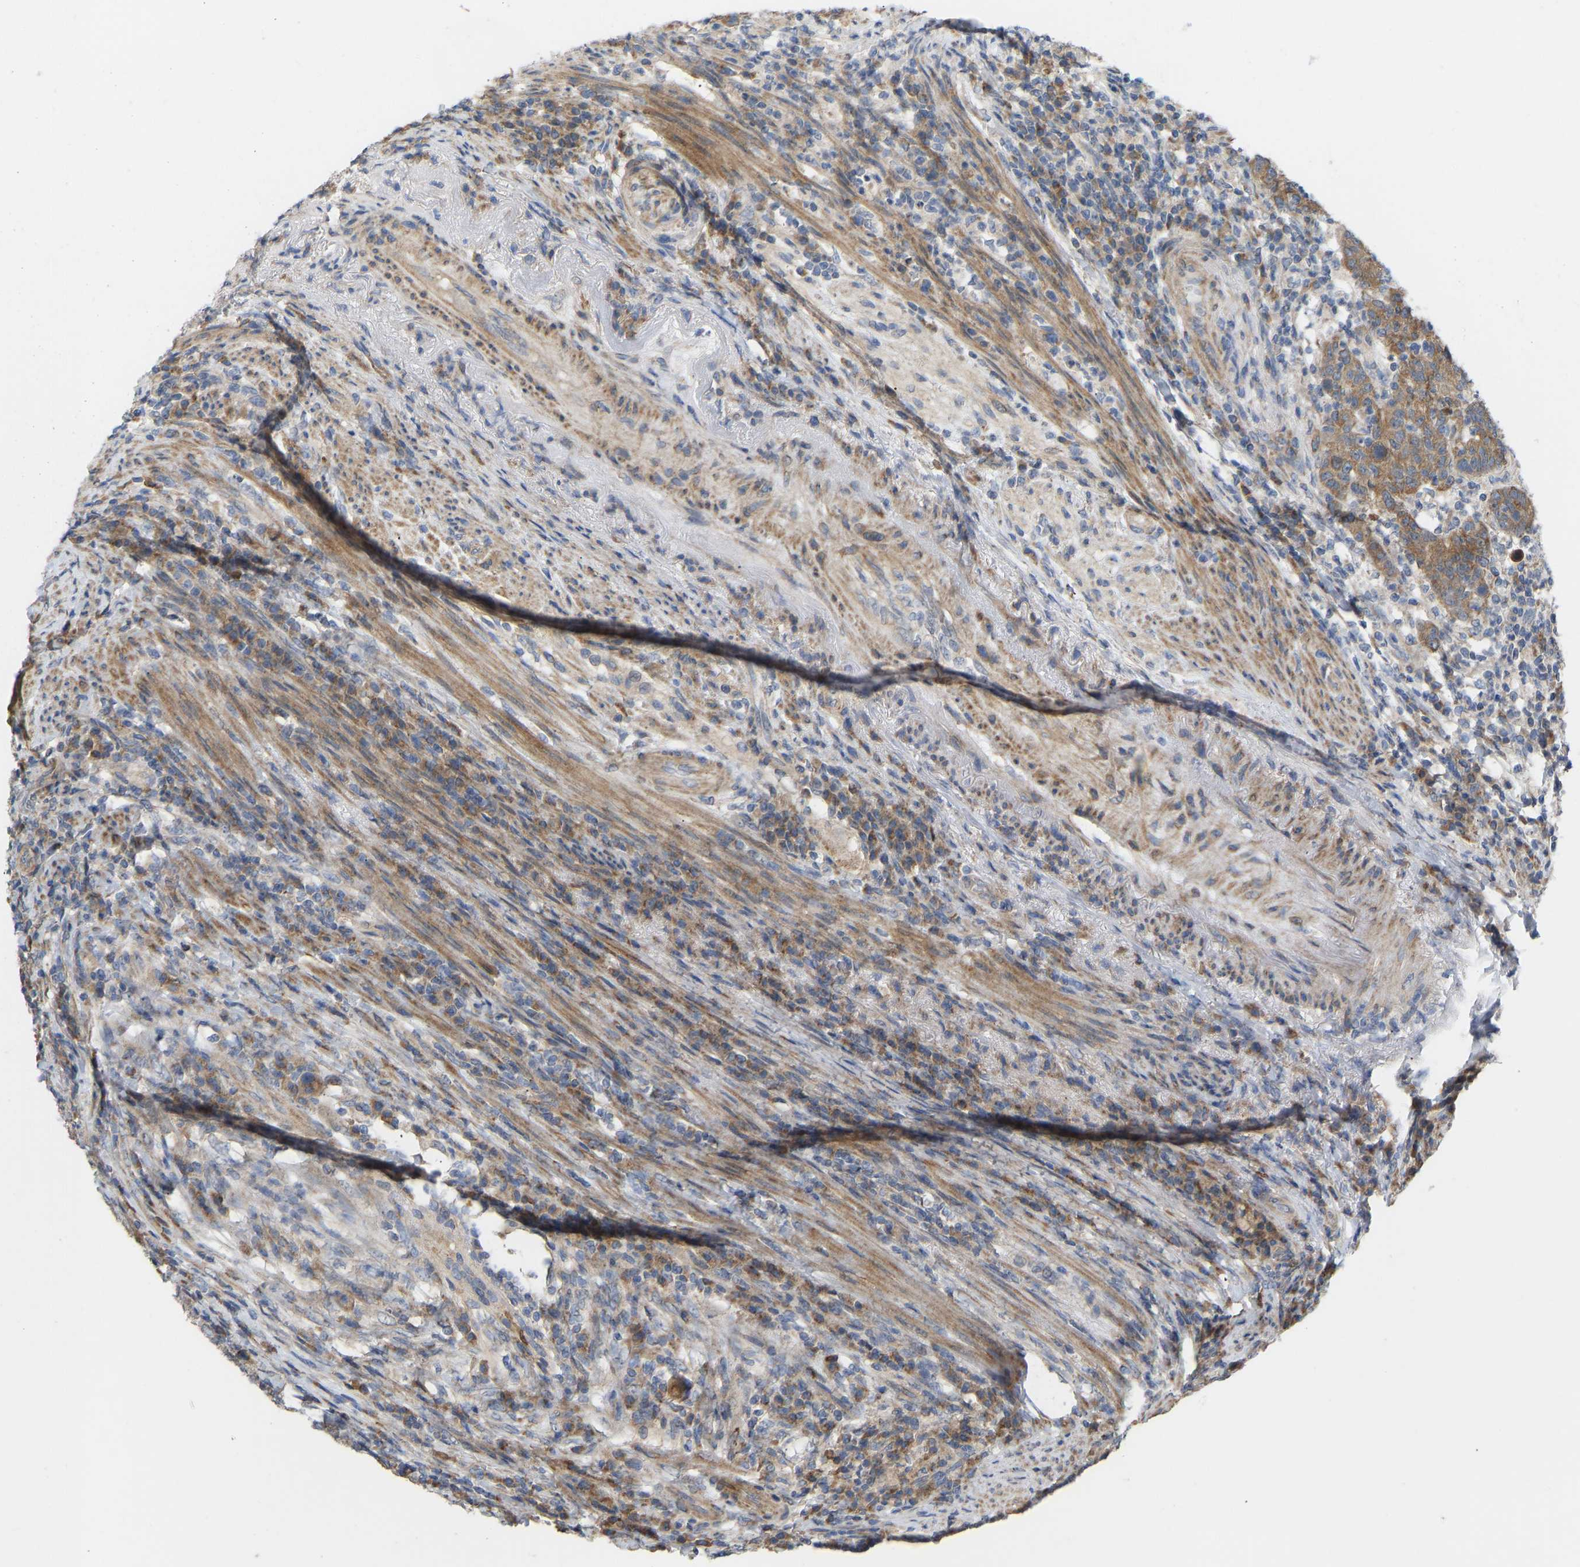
{"staining": {"intensity": "weak", "quantity": "25%-75%", "location": "cytoplasmic/membranous"}, "tissue": "colorectal cancer", "cell_type": "Tumor cells", "image_type": "cancer", "snomed": [{"axis": "morphology", "description": "Normal tissue, NOS"}, {"axis": "morphology", "description": "Adenocarcinoma, NOS"}, {"axis": "topography", "description": "Colon"}], "caption": "Adenocarcinoma (colorectal) stained with a protein marker displays weak staining in tumor cells.", "gene": "HACD2", "patient": {"sex": "female", "age": 75}}